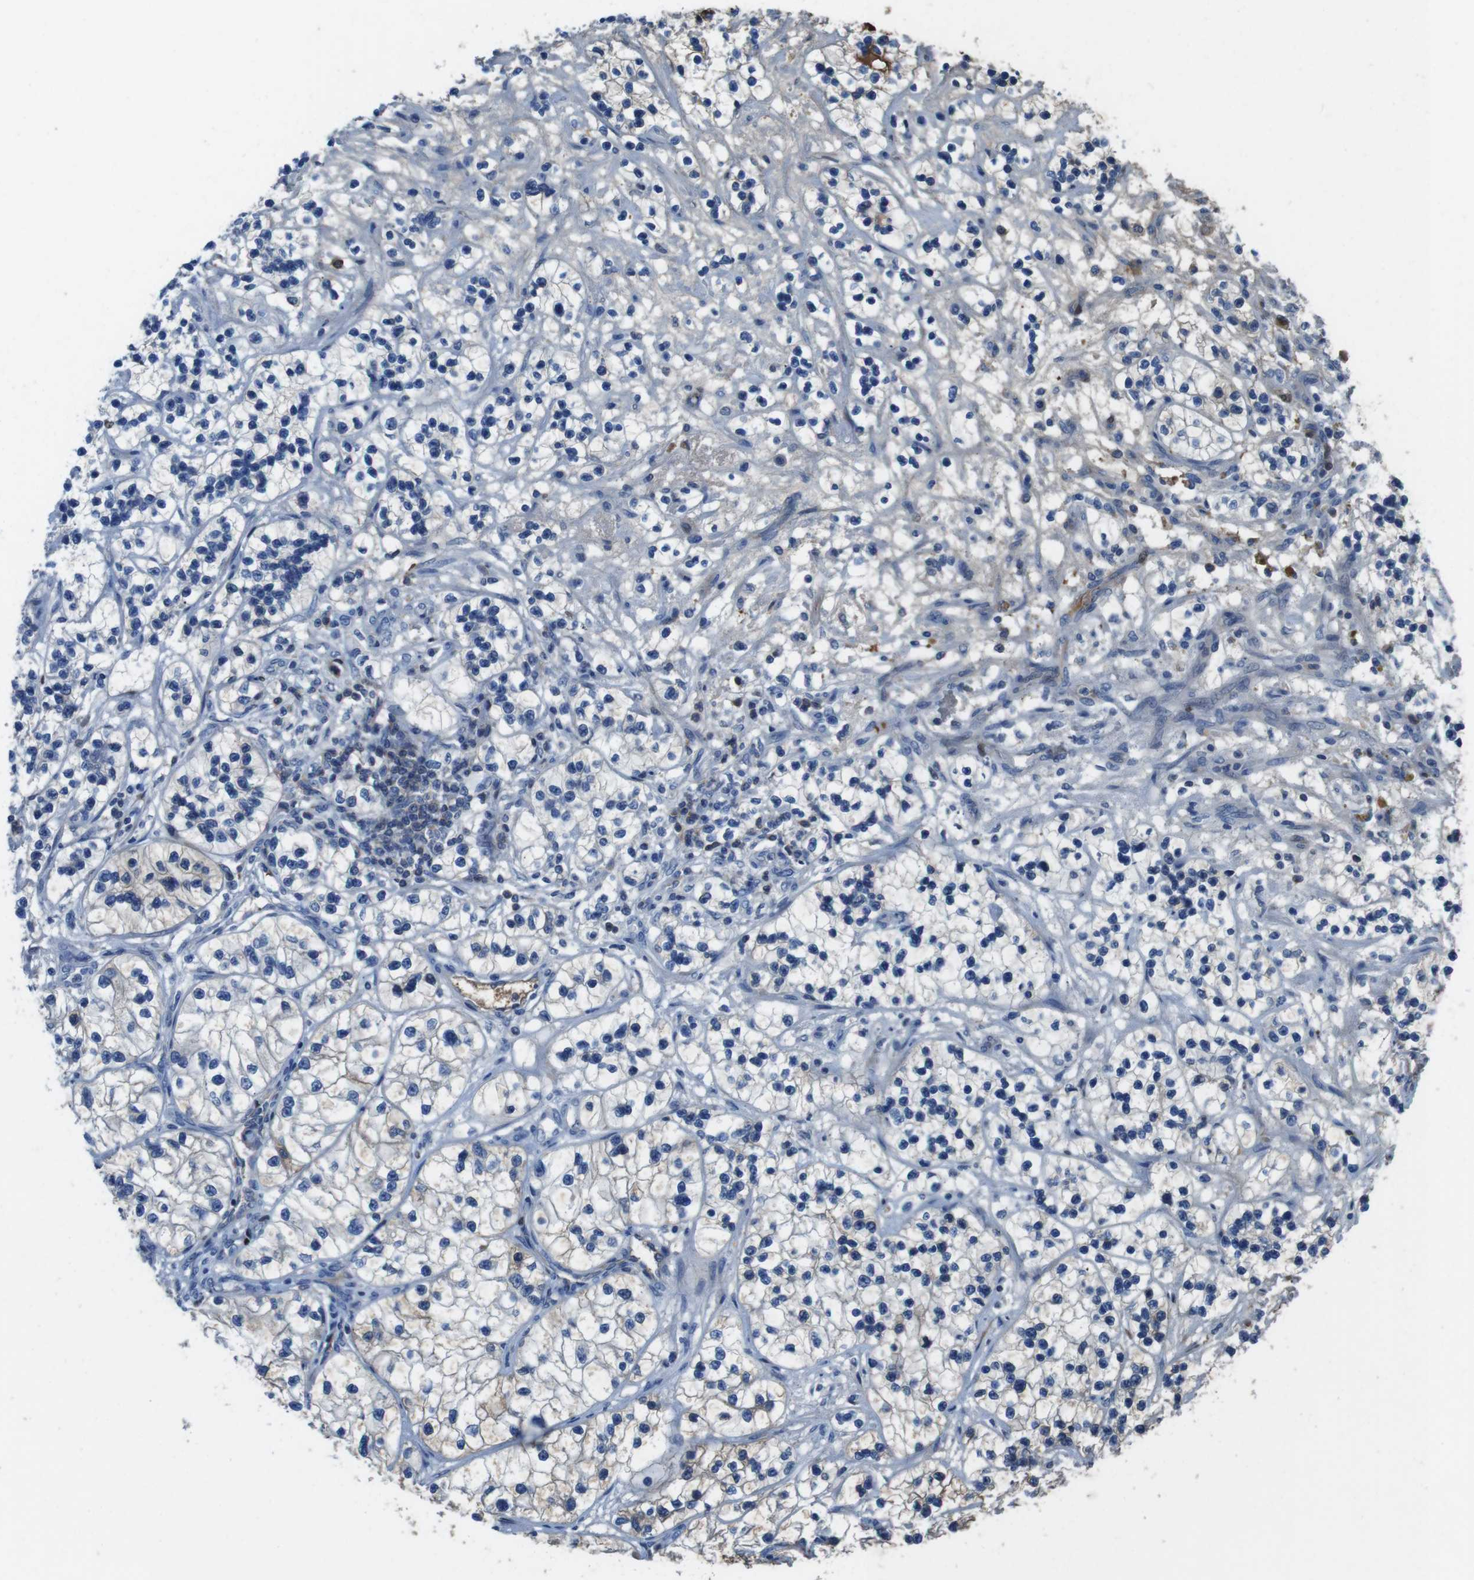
{"staining": {"intensity": "weak", "quantity": "25%-75%", "location": "cytoplasmic/membranous"}, "tissue": "renal cancer", "cell_type": "Tumor cells", "image_type": "cancer", "snomed": [{"axis": "morphology", "description": "Adenocarcinoma, NOS"}, {"axis": "topography", "description": "Kidney"}], "caption": "The photomicrograph demonstrates a brown stain indicating the presence of a protein in the cytoplasmic/membranous of tumor cells in renal cancer. The protein is stained brown, and the nuclei are stained in blue (DAB (3,3'-diaminobenzidine) IHC with brightfield microscopy, high magnification).", "gene": "TMPRSS15", "patient": {"sex": "female", "age": 57}}